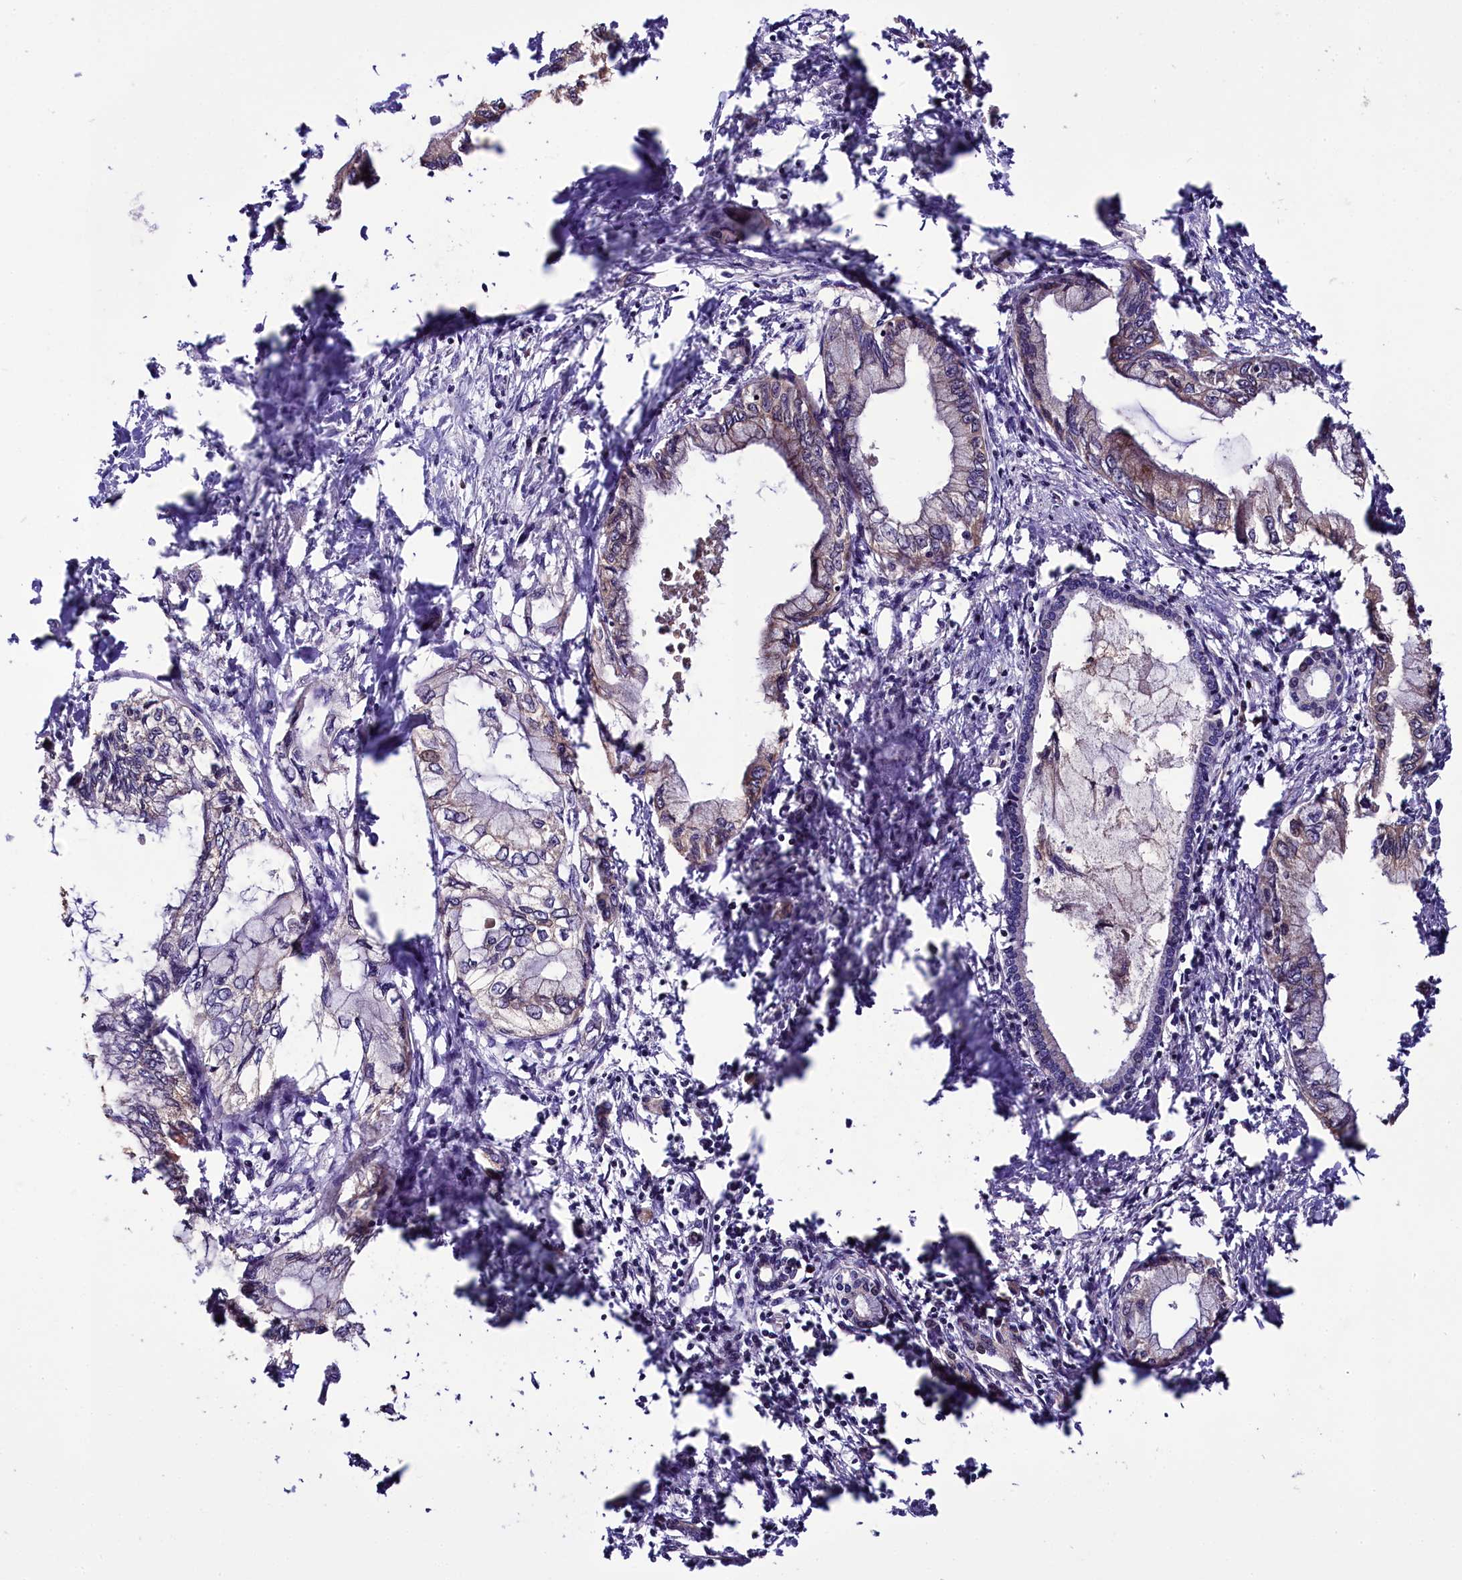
{"staining": {"intensity": "moderate", "quantity": "<25%", "location": "cytoplasmic/membranous"}, "tissue": "pancreatic cancer", "cell_type": "Tumor cells", "image_type": "cancer", "snomed": [{"axis": "morphology", "description": "Adenocarcinoma, NOS"}, {"axis": "topography", "description": "Pancreas"}], "caption": "Pancreatic cancer (adenocarcinoma) stained for a protein demonstrates moderate cytoplasmic/membranous positivity in tumor cells.", "gene": "RPUSD2", "patient": {"sex": "male", "age": 48}}